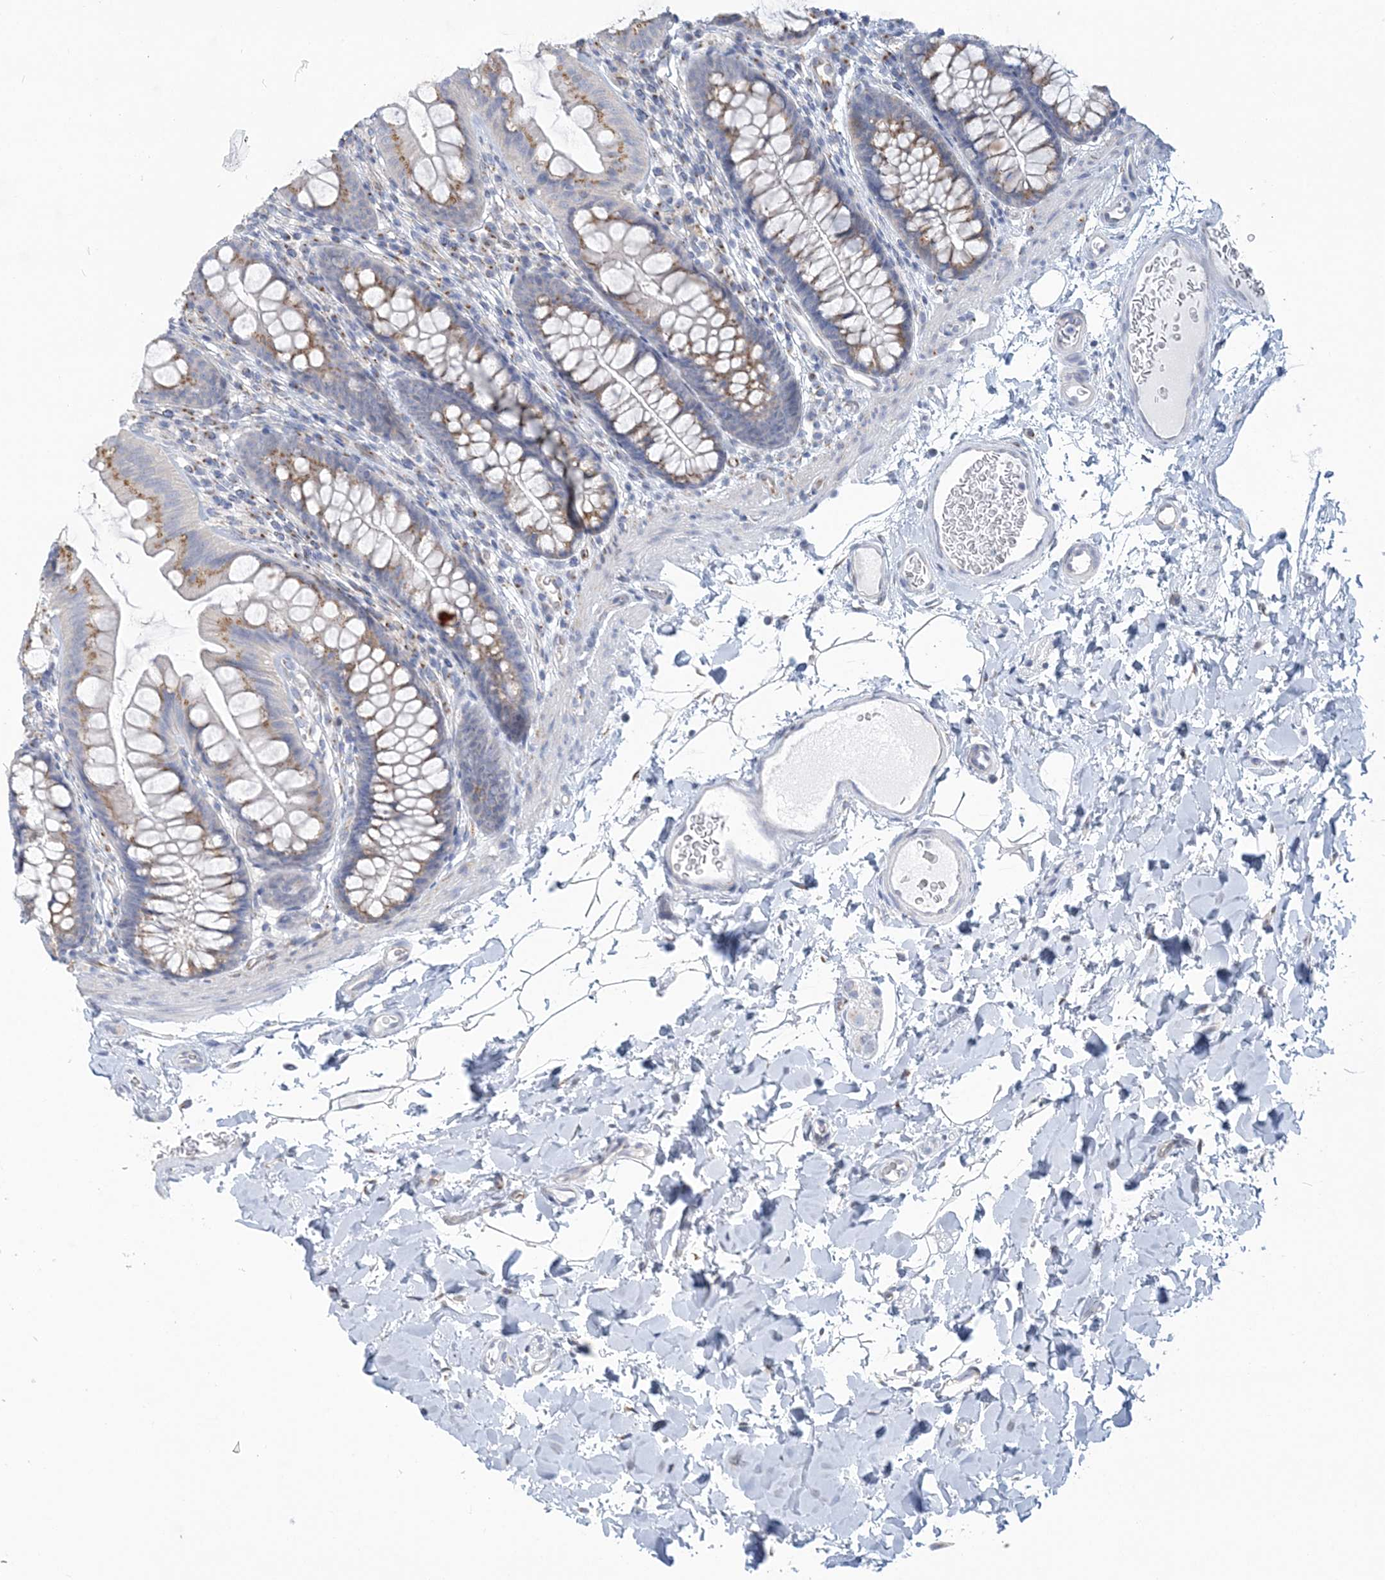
{"staining": {"intensity": "negative", "quantity": "none", "location": "none"}, "tissue": "colon", "cell_type": "Endothelial cells", "image_type": "normal", "snomed": [{"axis": "morphology", "description": "Normal tissue, NOS"}, {"axis": "topography", "description": "Colon"}], "caption": "Immunohistochemistry (IHC) histopathology image of benign colon: colon stained with DAB (3,3'-diaminobenzidine) displays no significant protein expression in endothelial cells.", "gene": "PLEKHG4B", "patient": {"sex": "female", "age": 62}}